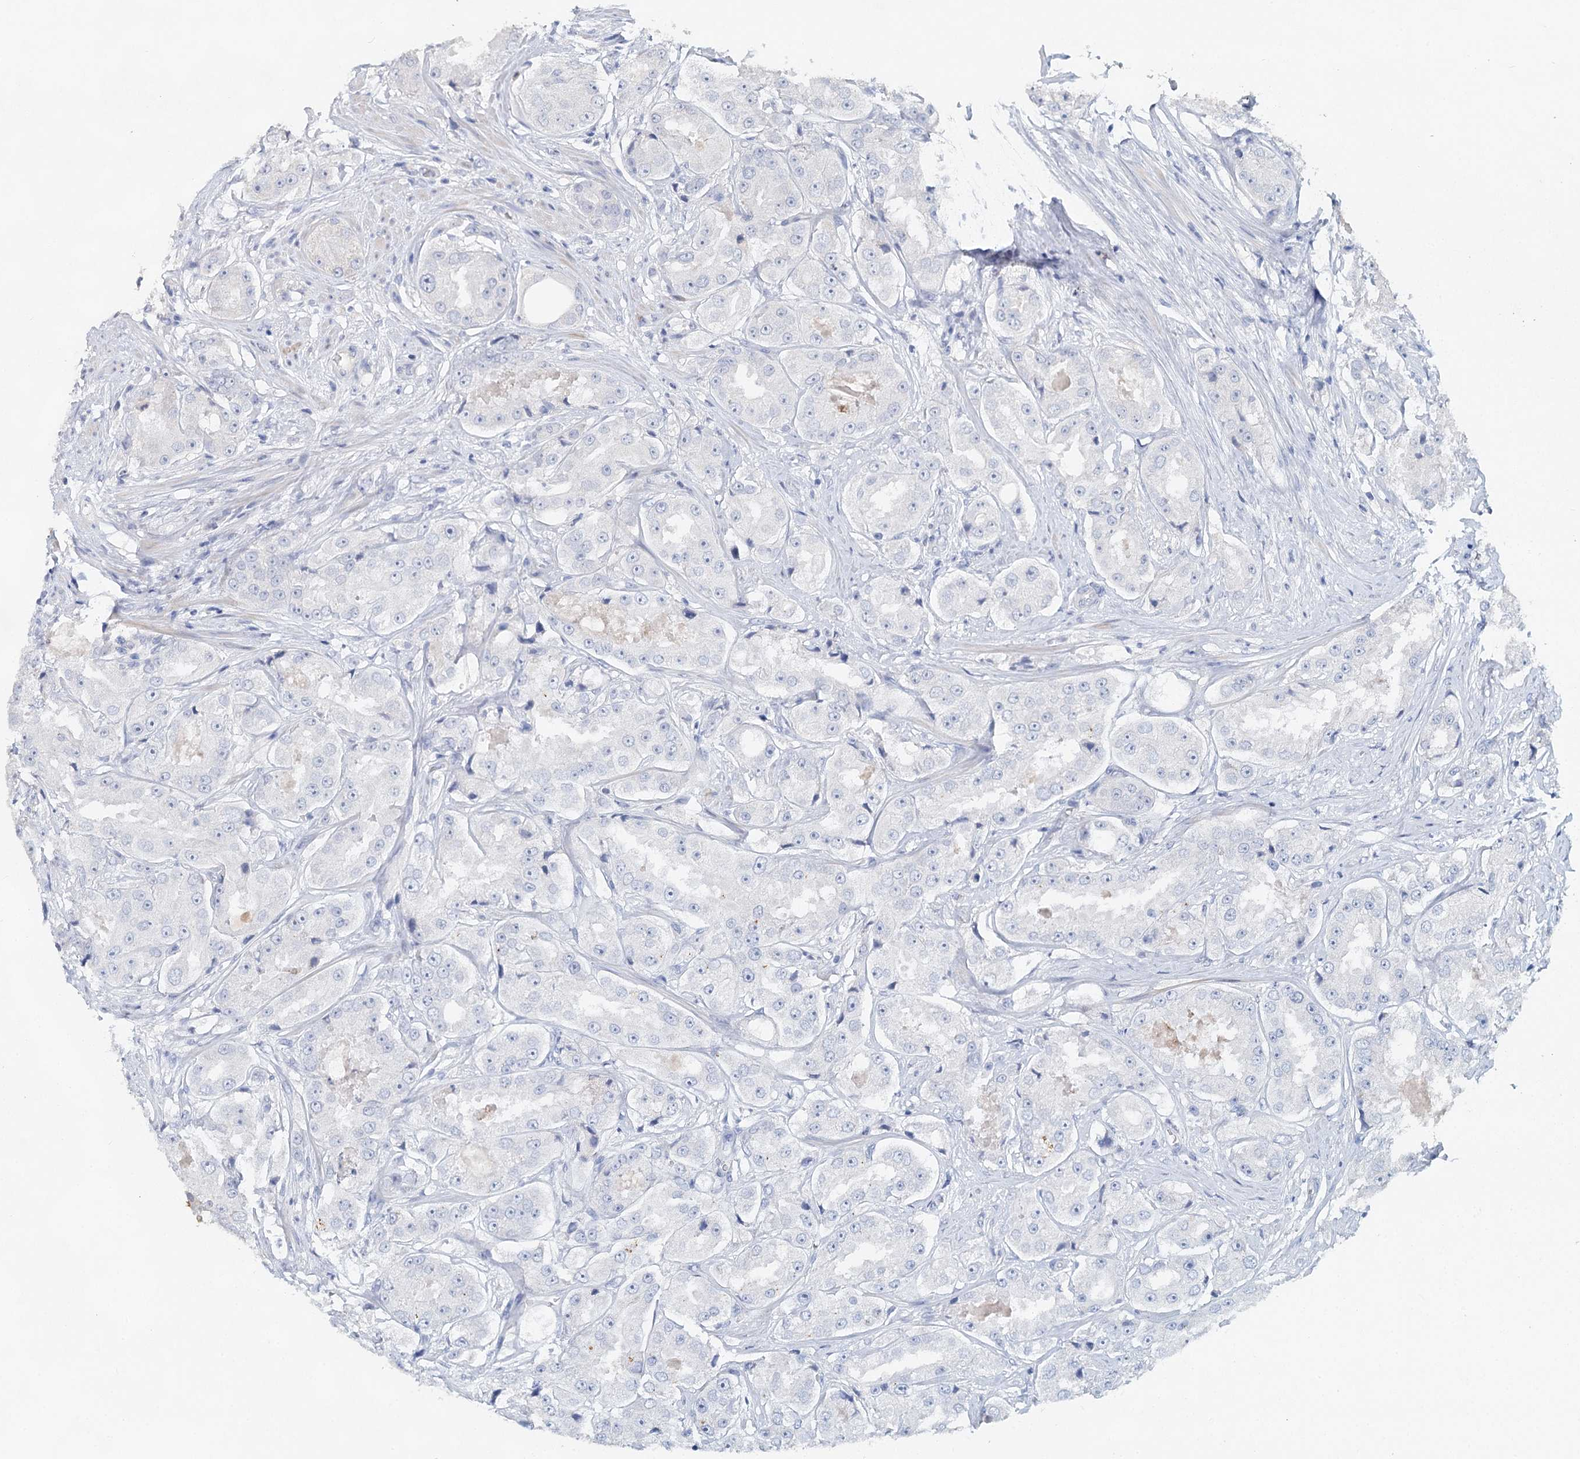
{"staining": {"intensity": "negative", "quantity": "none", "location": "none"}, "tissue": "prostate cancer", "cell_type": "Tumor cells", "image_type": "cancer", "snomed": [{"axis": "morphology", "description": "Adenocarcinoma, High grade"}, {"axis": "topography", "description": "Prostate"}], "caption": "An IHC histopathology image of prostate cancer is shown. There is no staining in tumor cells of prostate cancer.", "gene": "MYL6B", "patient": {"sex": "male", "age": 73}}